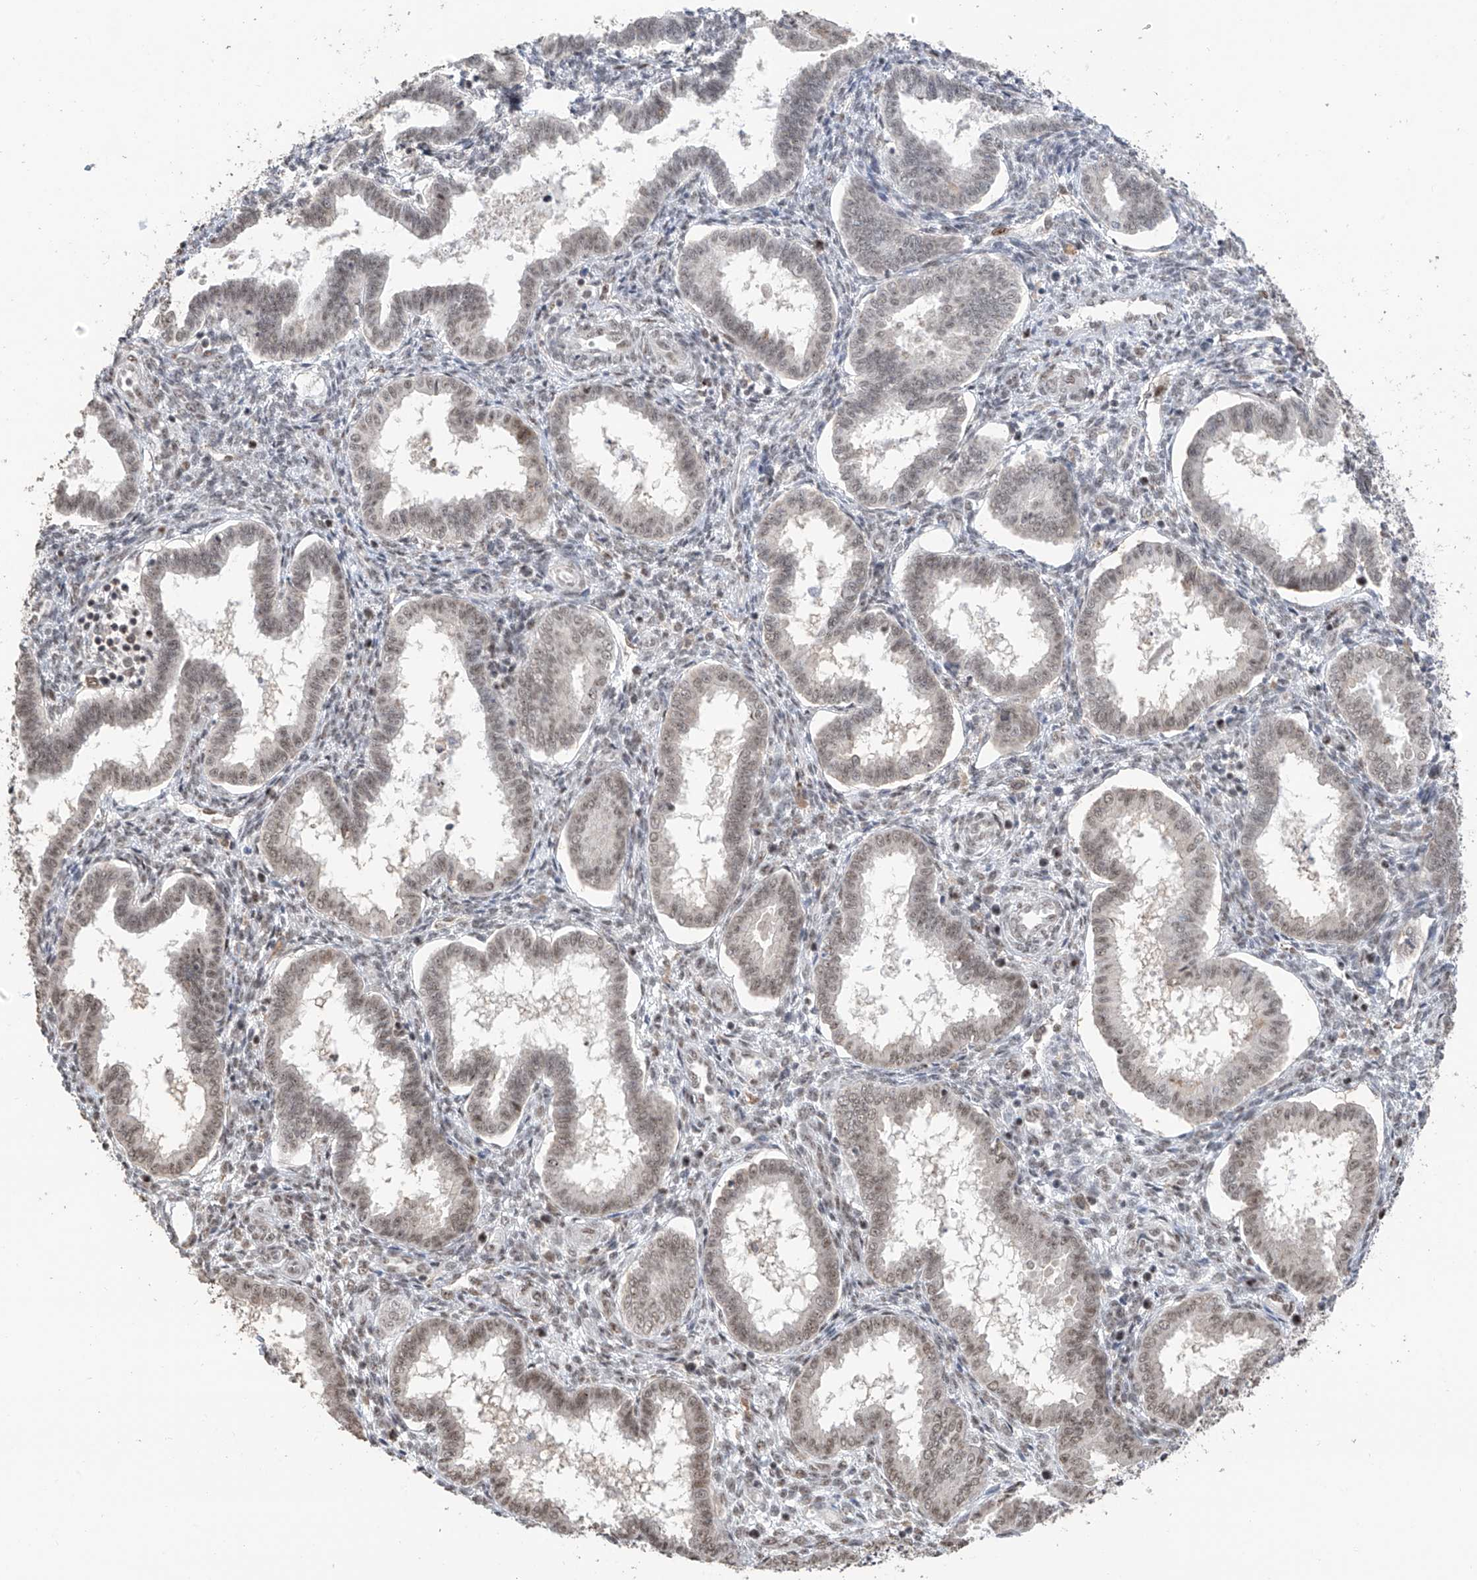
{"staining": {"intensity": "negative", "quantity": "none", "location": "none"}, "tissue": "endometrium", "cell_type": "Cells in endometrial stroma", "image_type": "normal", "snomed": [{"axis": "morphology", "description": "Normal tissue, NOS"}, {"axis": "topography", "description": "Endometrium"}], "caption": "Benign endometrium was stained to show a protein in brown. There is no significant expression in cells in endometrial stroma. The staining was performed using DAB (3,3'-diaminobenzidine) to visualize the protein expression in brown, while the nuclei were stained in blue with hematoxylin (Magnification: 20x).", "gene": "C1orf131", "patient": {"sex": "female", "age": 24}}